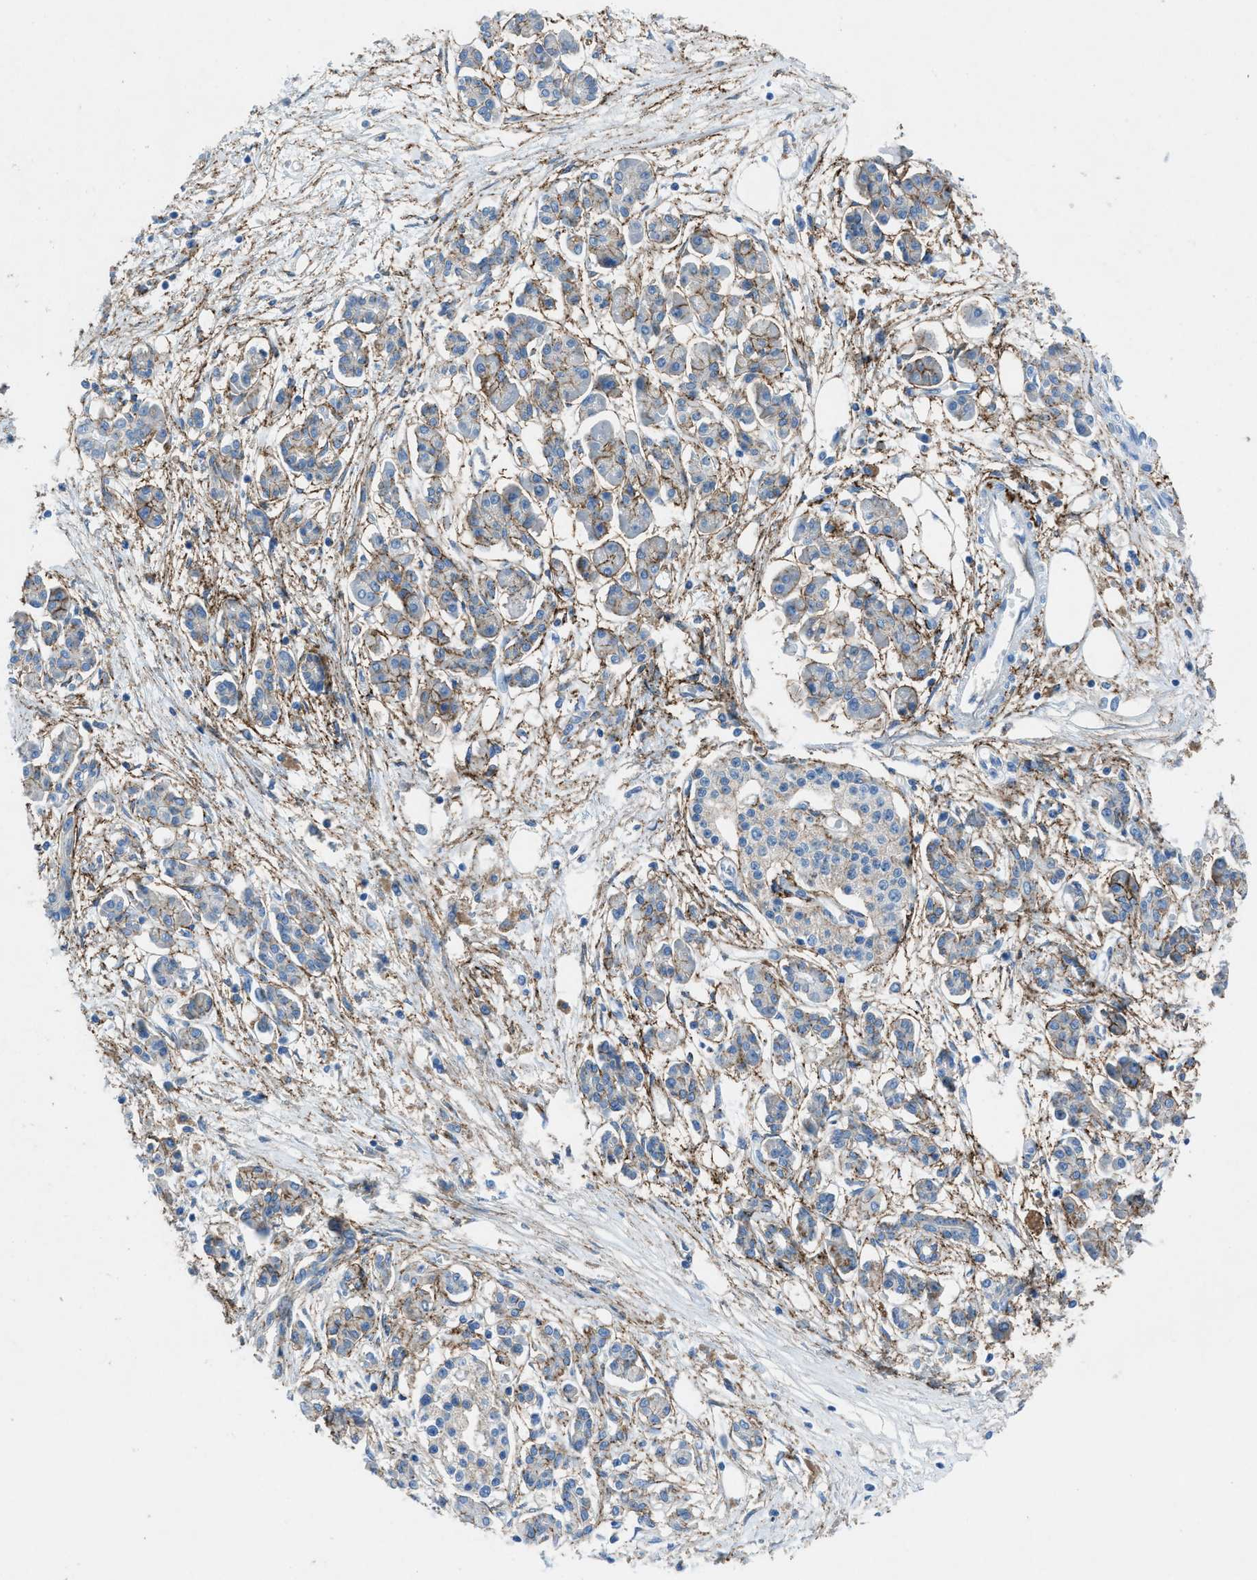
{"staining": {"intensity": "weak", "quantity": "<25%", "location": "cytoplasmic/membranous"}, "tissue": "pancreatic cancer", "cell_type": "Tumor cells", "image_type": "cancer", "snomed": [{"axis": "morphology", "description": "Adenocarcinoma, NOS"}, {"axis": "topography", "description": "Pancreas"}], "caption": "This image is of pancreatic cancer stained with immunohistochemistry (IHC) to label a protein in brown with the nuclei are counter-stained blue. There is no positivity in tumor cells.", "gene": "PTGFRN", "patient": {"sex": "female", "age": 77}}